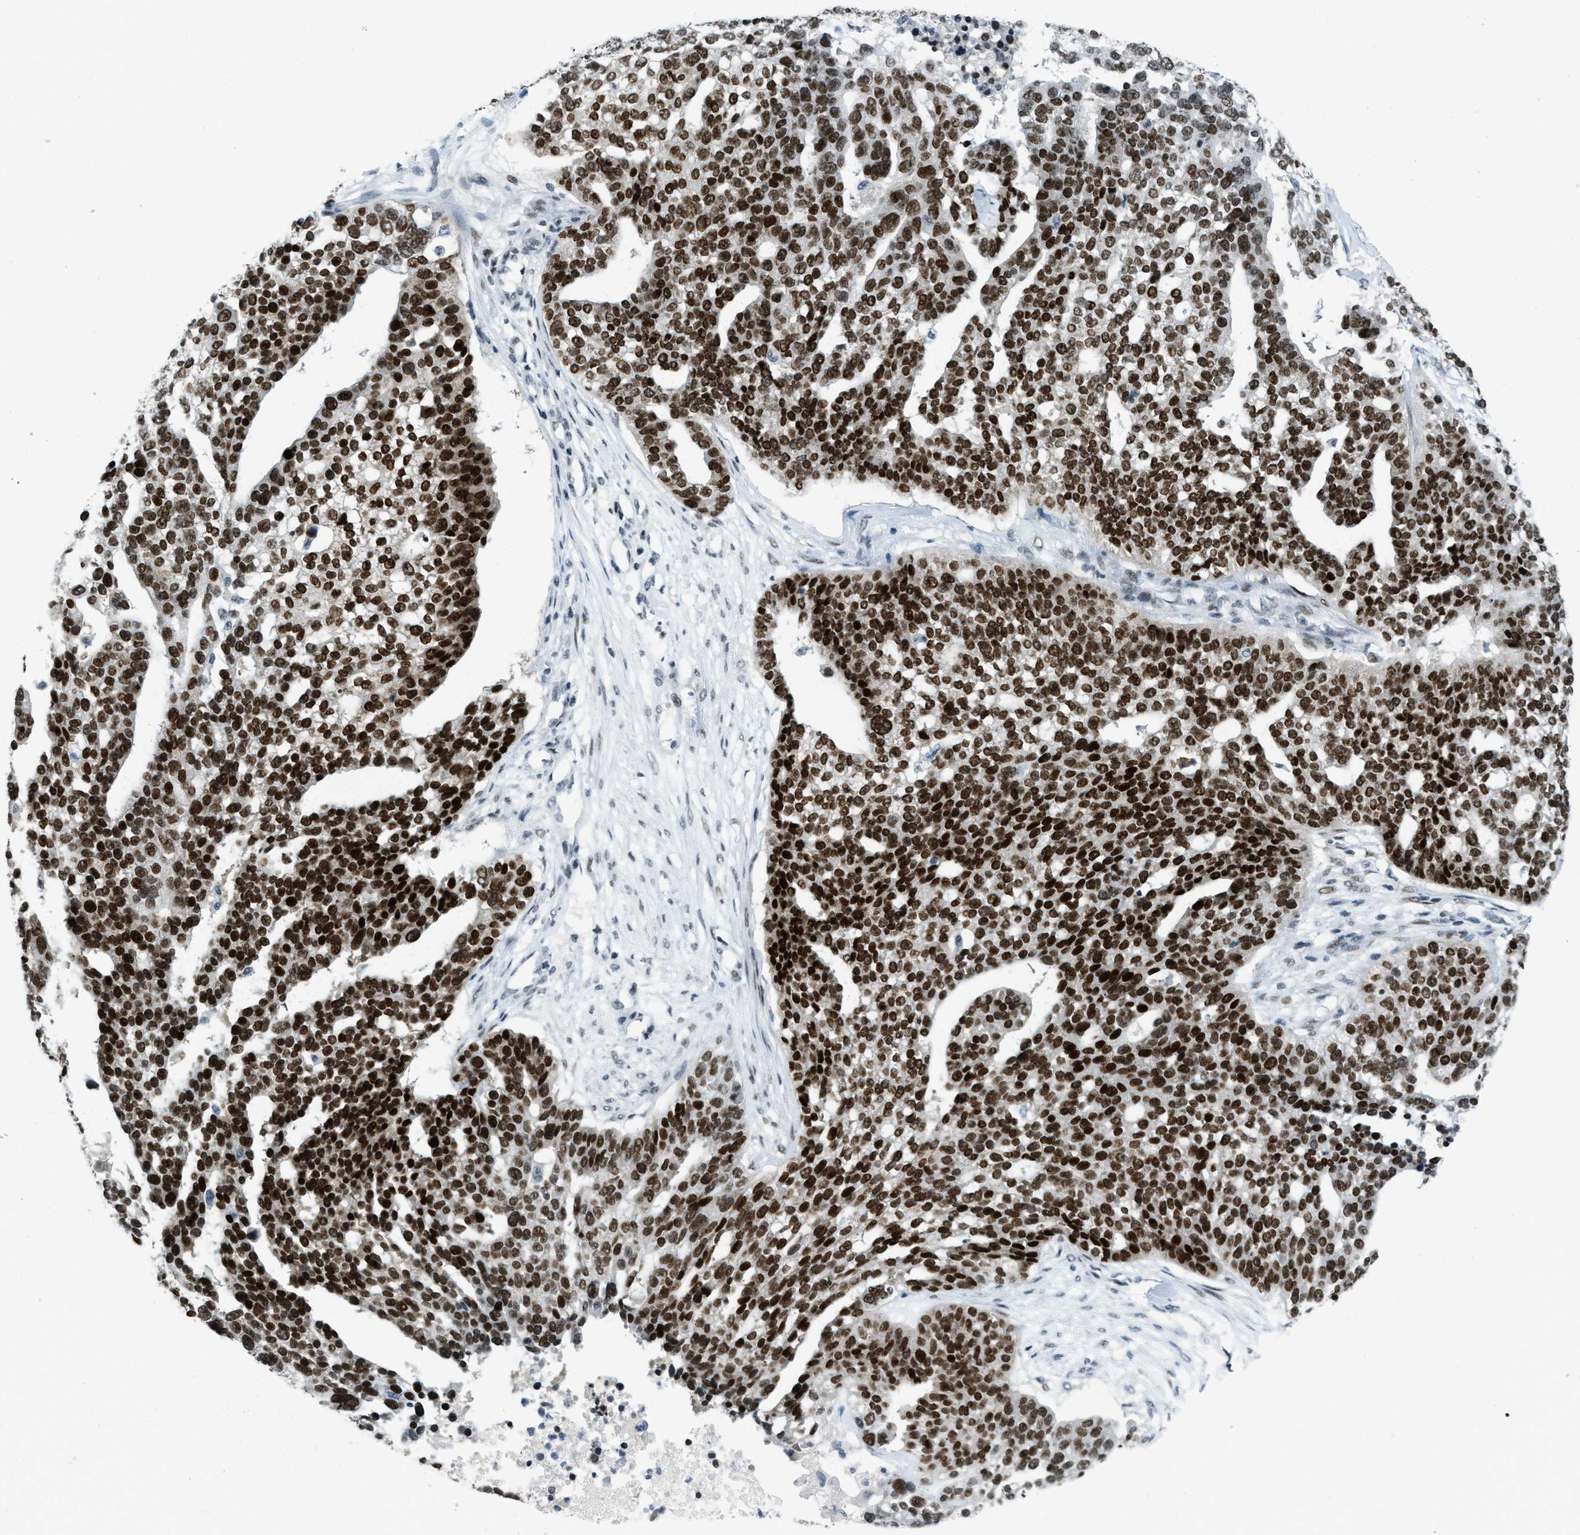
{"staining": {"intensity": "strong", "quantity": ">75%", "location": "nuclear"}, "tissue": "ovarian cancer", "cell_type": "Tumor cells", "image_type": "cancer", "snomed": [{"axis": "morphology", "description": "Cystadenocarcinoma, serous, NOS"}, {"axis": "topography", "description": "Ovary"}], "caption": "Ovarian serous cystadenocarcinoma stained with a protein marker demonstrates strong staining in tumor cells.", "gene": "PBX1", "patient": {"sex": "female", "age": 59}}